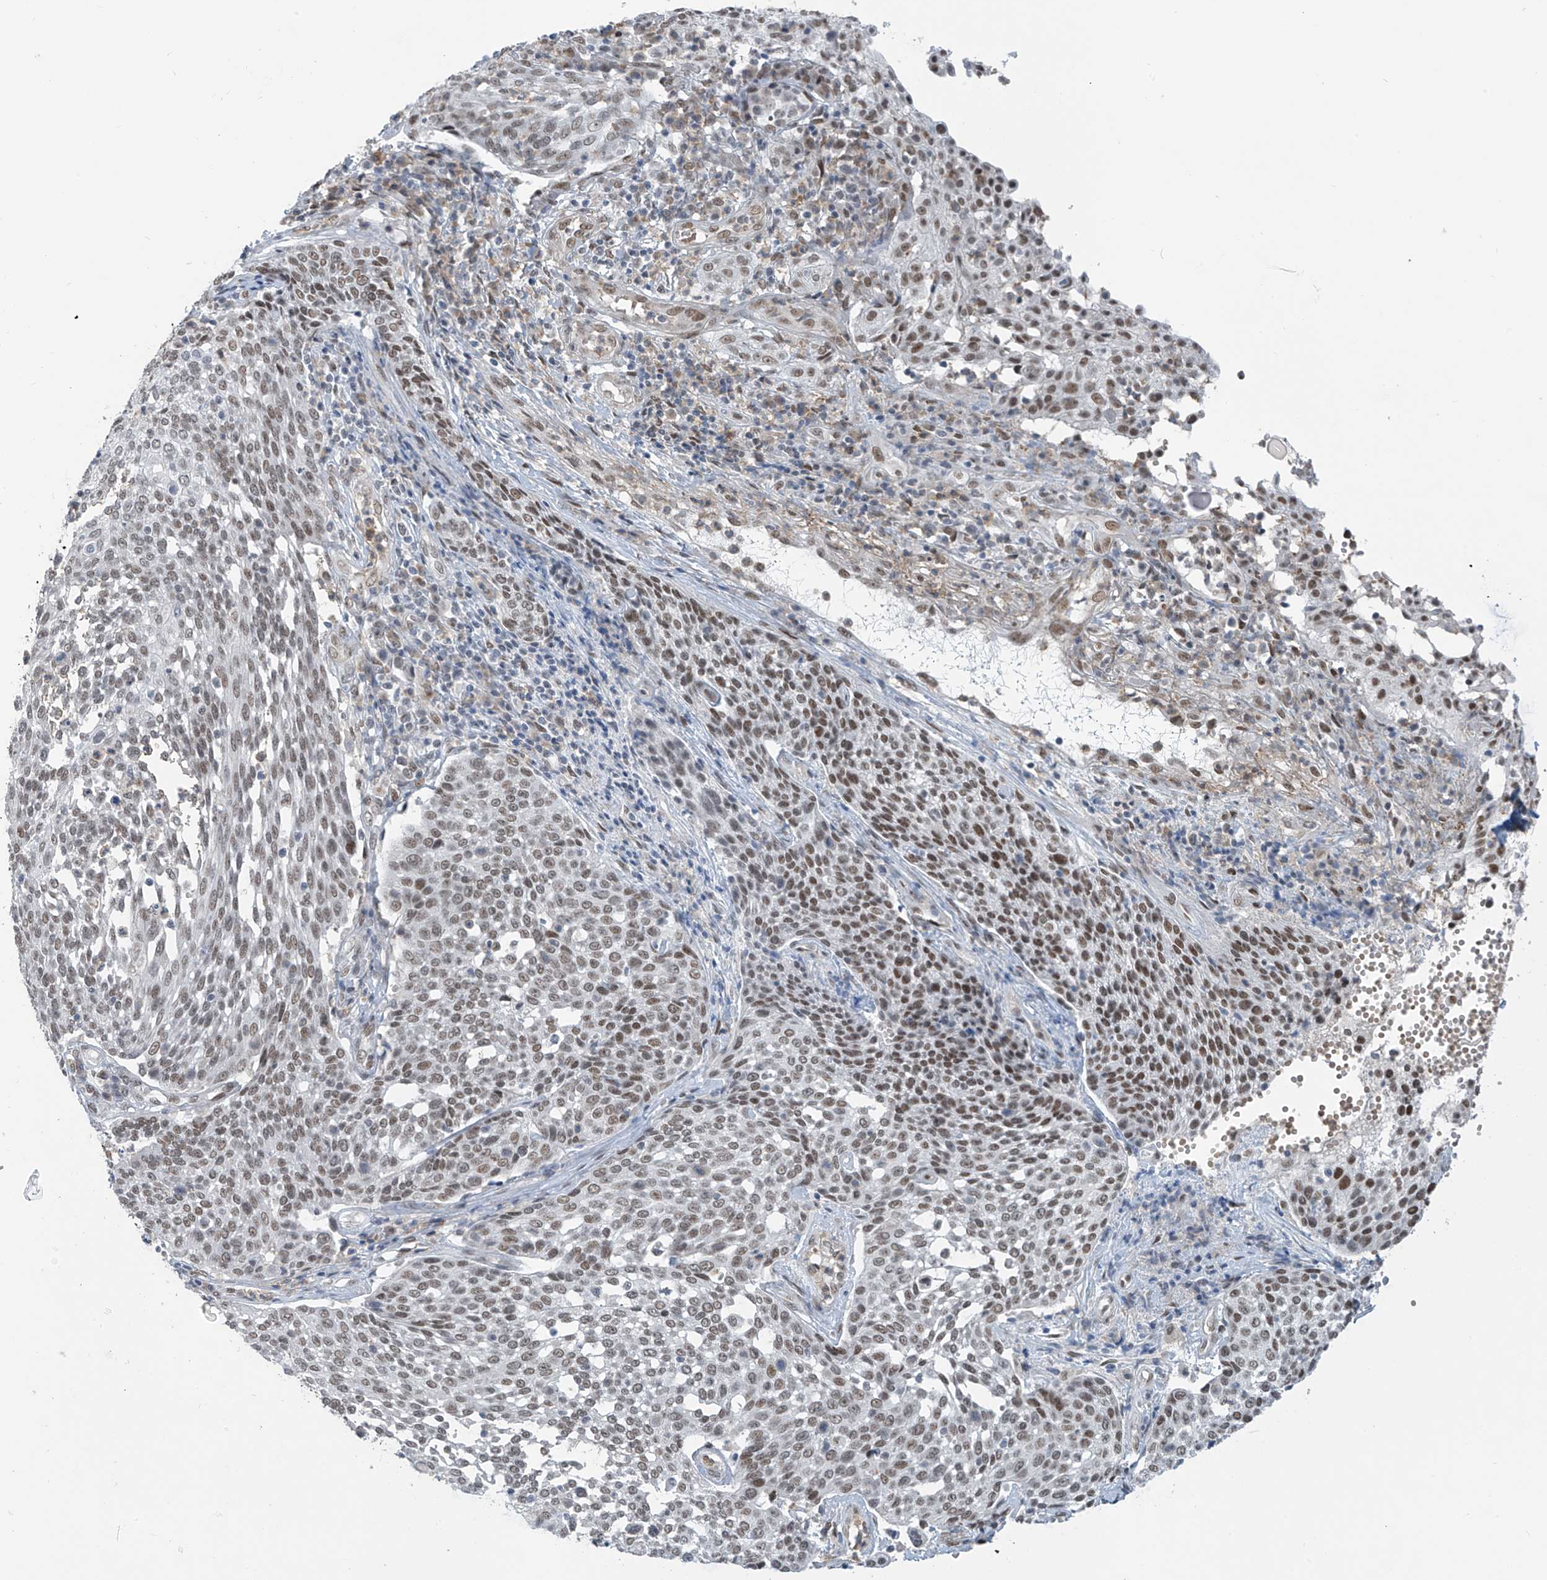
{"staining": {"intensity": "moderate", "quantity": "25%-75%", "location": "nuclear"}, "tissue": "cervical cancer", "cell_type": "Tumor cells", "image_type": "cancer", "snomed": [{"axis": "morphology", "description": "Squamous cell carcinoma, NOS"}, {"axis": "topography", "description": "Cervix"}], "caption": "IHC staining of cervical cancer (squamous cell carcinoma), which displays medium levels of moderate nuclear staining in about 25%-75% of tumor cells indicating moderate nuclear protein expression. The staining was performed using DAB (3,3'-diaminobenzidine) (brown) for protein detection and nuclei were counterstained in hematoxylin (blue).", "gene": "MCM9", "patient": {"sex": "female", "age": 34}}